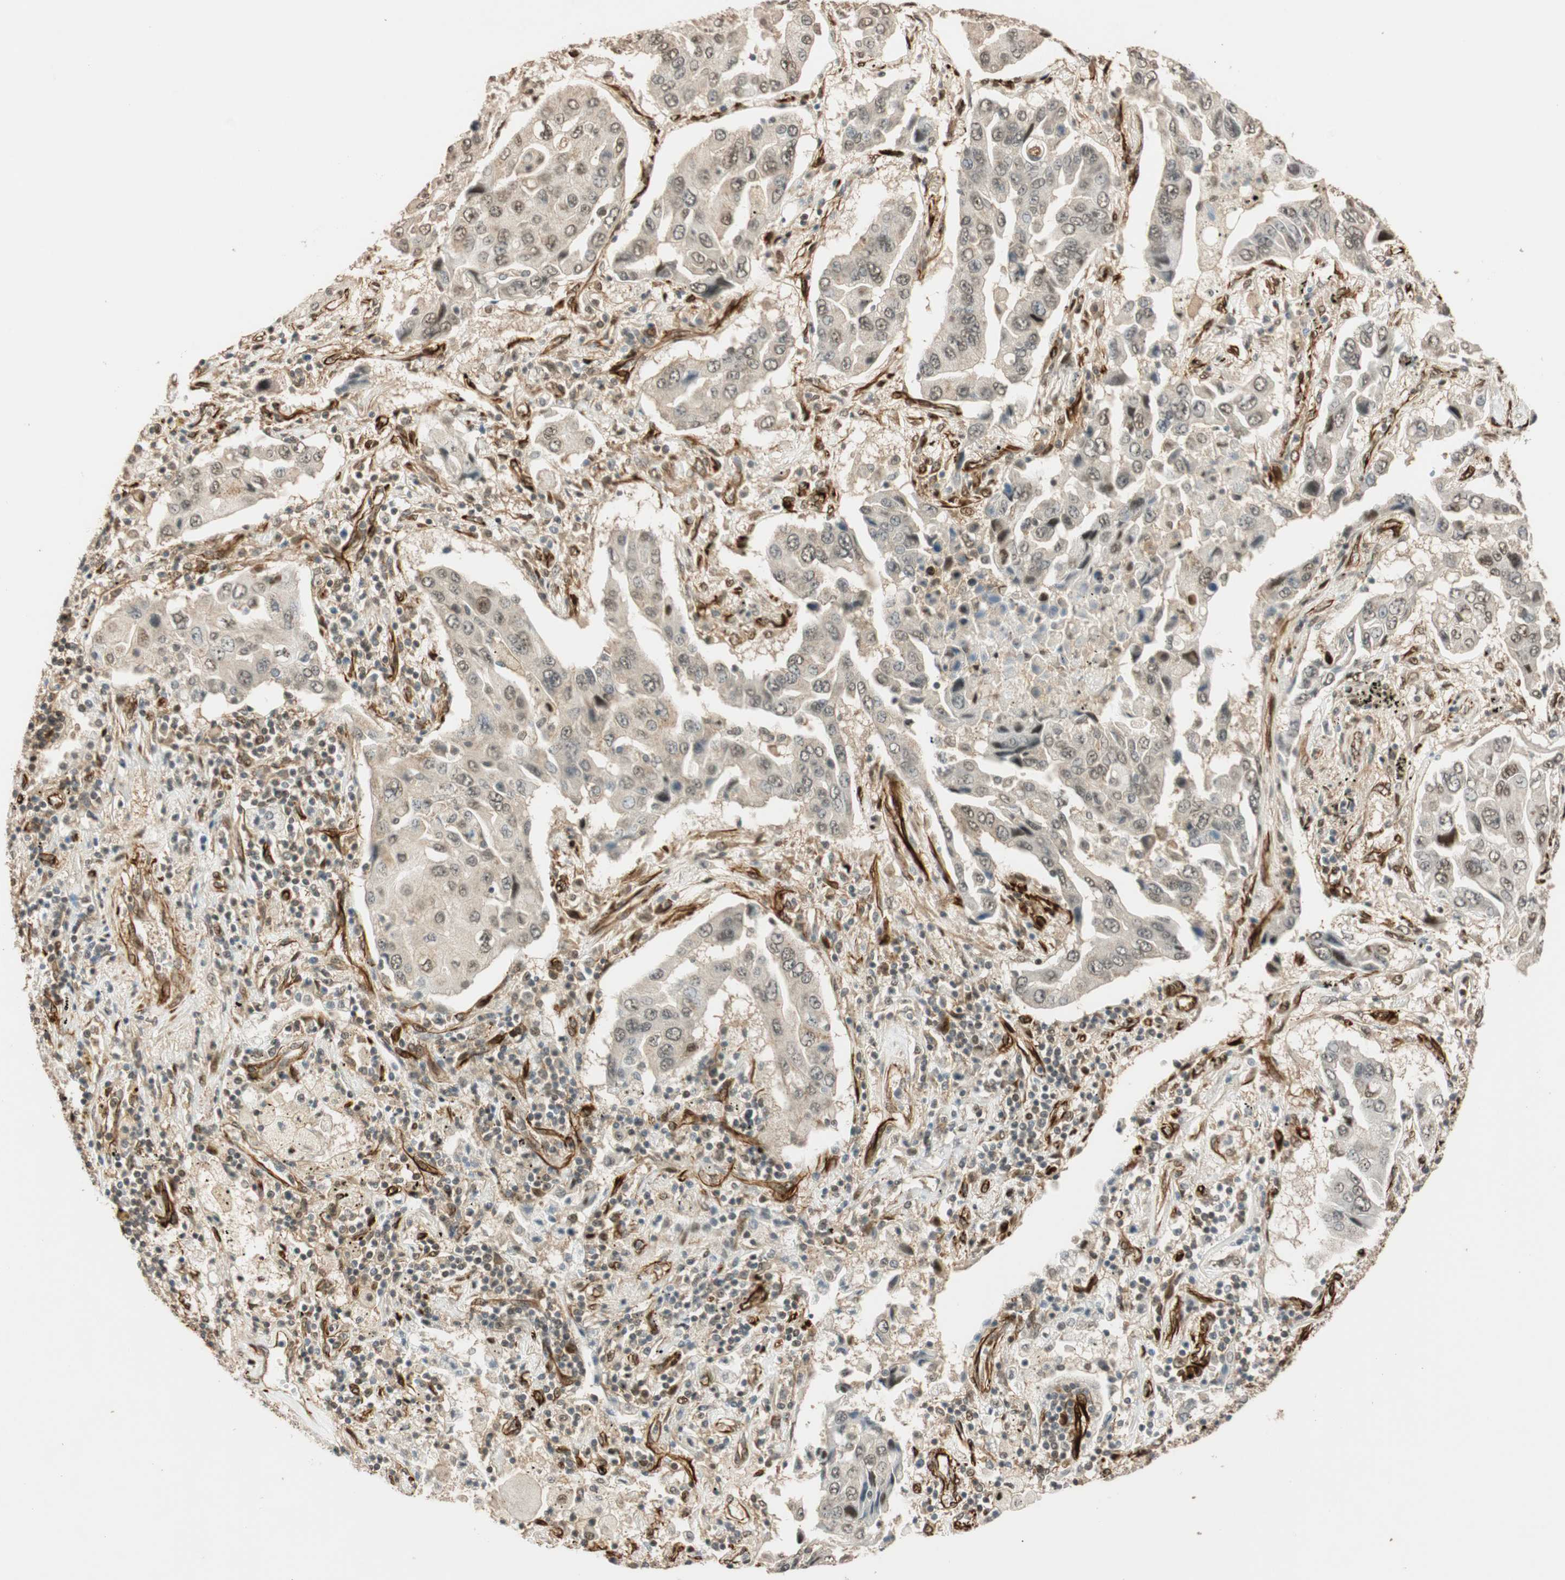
{"staining": {"intensity": "negative", "quantity": "none", "location": "none"}, "tissue": "lung cancer", "cell_type": "Tumor cells", "image_type": "cancer", "snomed": [{"axis": "morphology", "description": "Adenocarcinoma, NOS"}, {"axis": "topography", "description": "Lung"}], "caption": "A high-resolution photomicrograph shows immunohistochemistry (IHC) staining of lung cancer (adenocarcinoma), which exhibits no significant expression in tumor cells. (Stains: DAB (3,3'-diaminobenzidine) immunohistochemistry with hematoxylin counter stain, Microscopy: brightfield microscopy at high magnification).", "gene": "NES", "patient": {"sex": "female", "age": 65}}